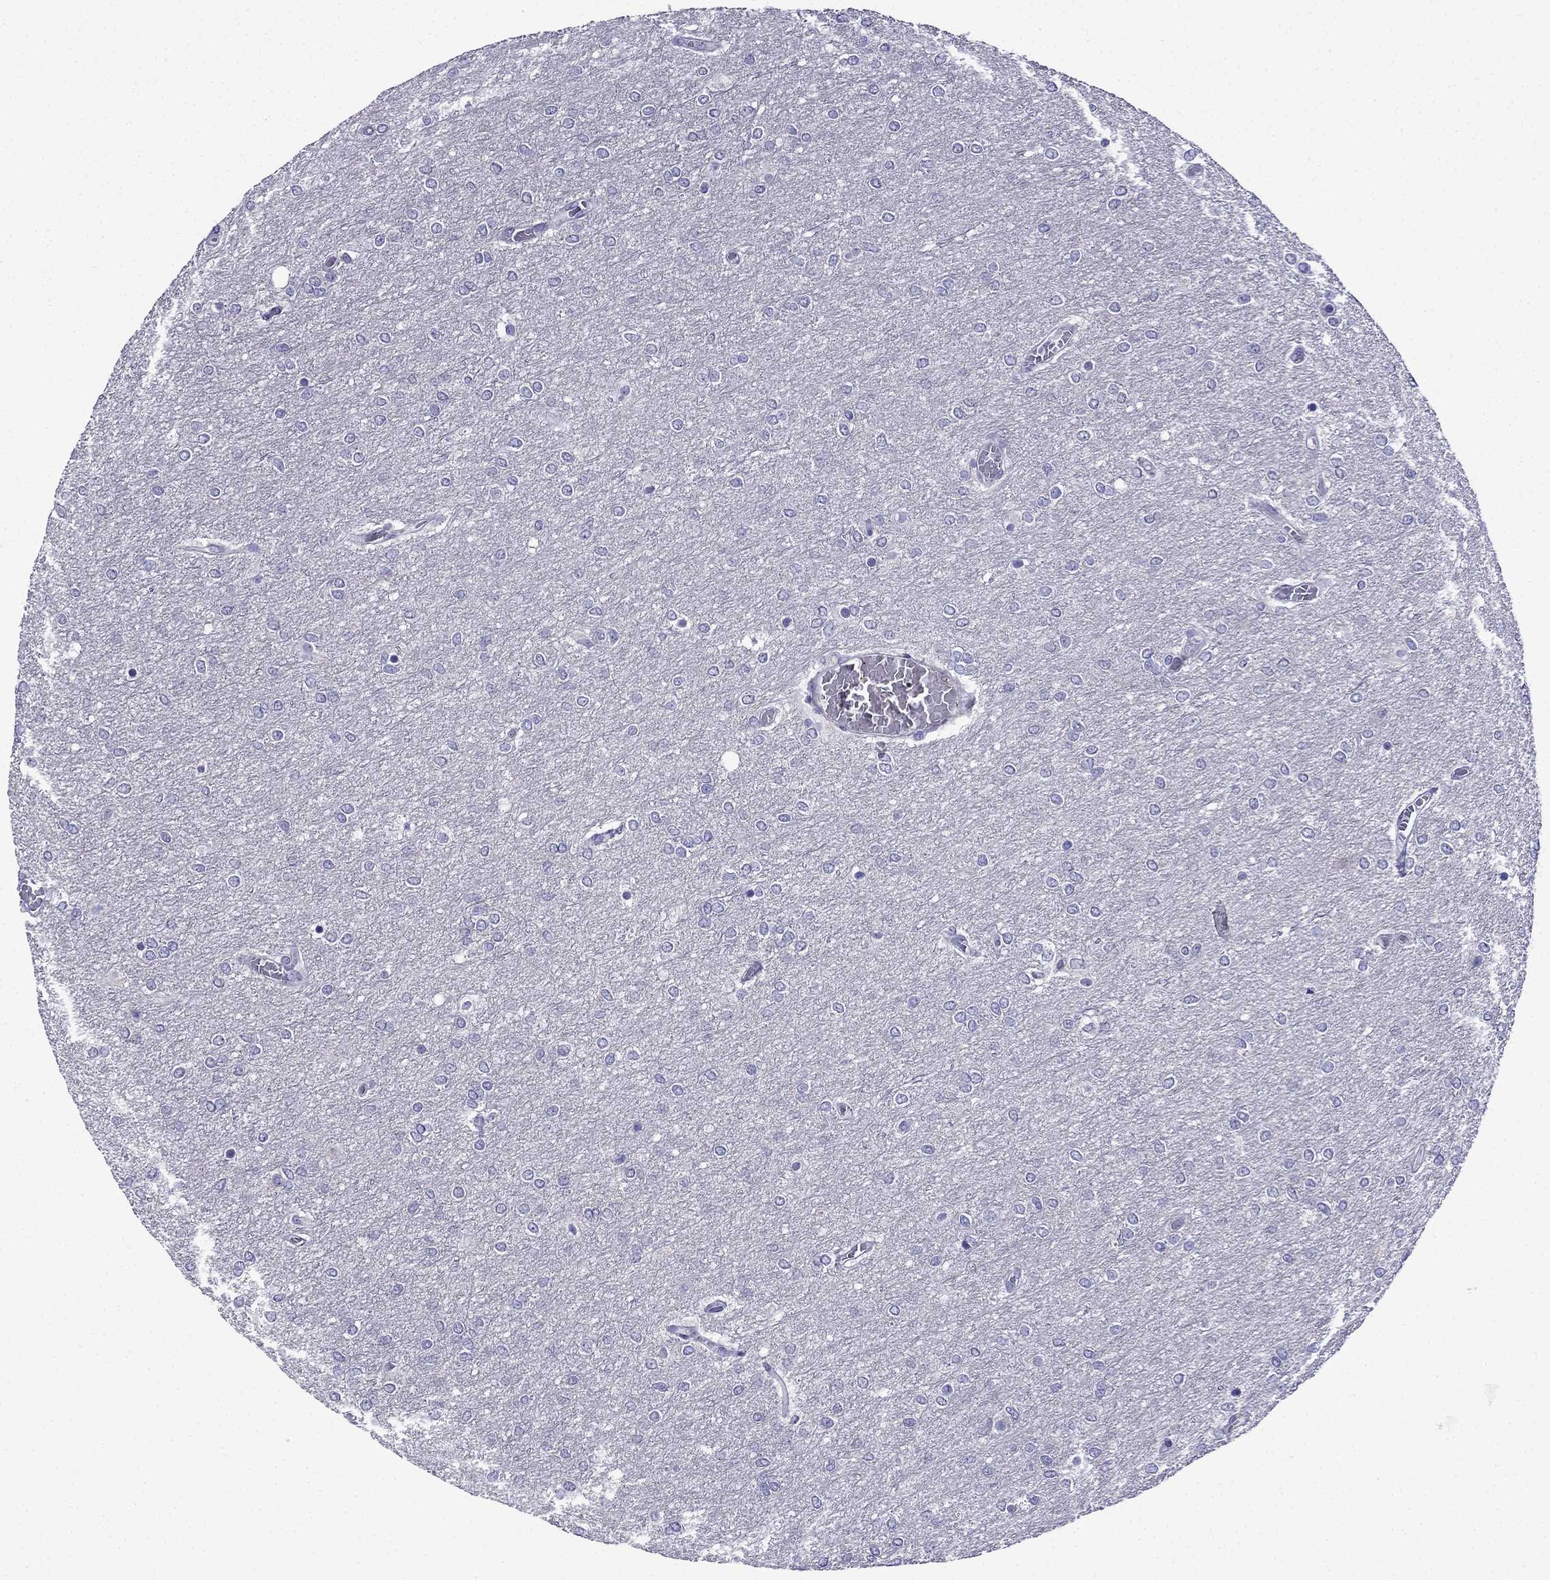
{"staining": {"intensity": "negative", "quantity": "none", "location": "none"}, "tissue": "glioma", "cell_type": "Tumor cells", "image_type": "cancer", "snomed": [{"axis": "morphology", "description": "Glioma, malignant, High grade"}, {"axis": "topography", "description": "Brain"}], "caption": "Immunohistochemical staining of malignant glioma (high-grade) reveals no significant expression in tumor cells.", "gene": "ERC2", "patient": {"sex": "female", "age": 61}}